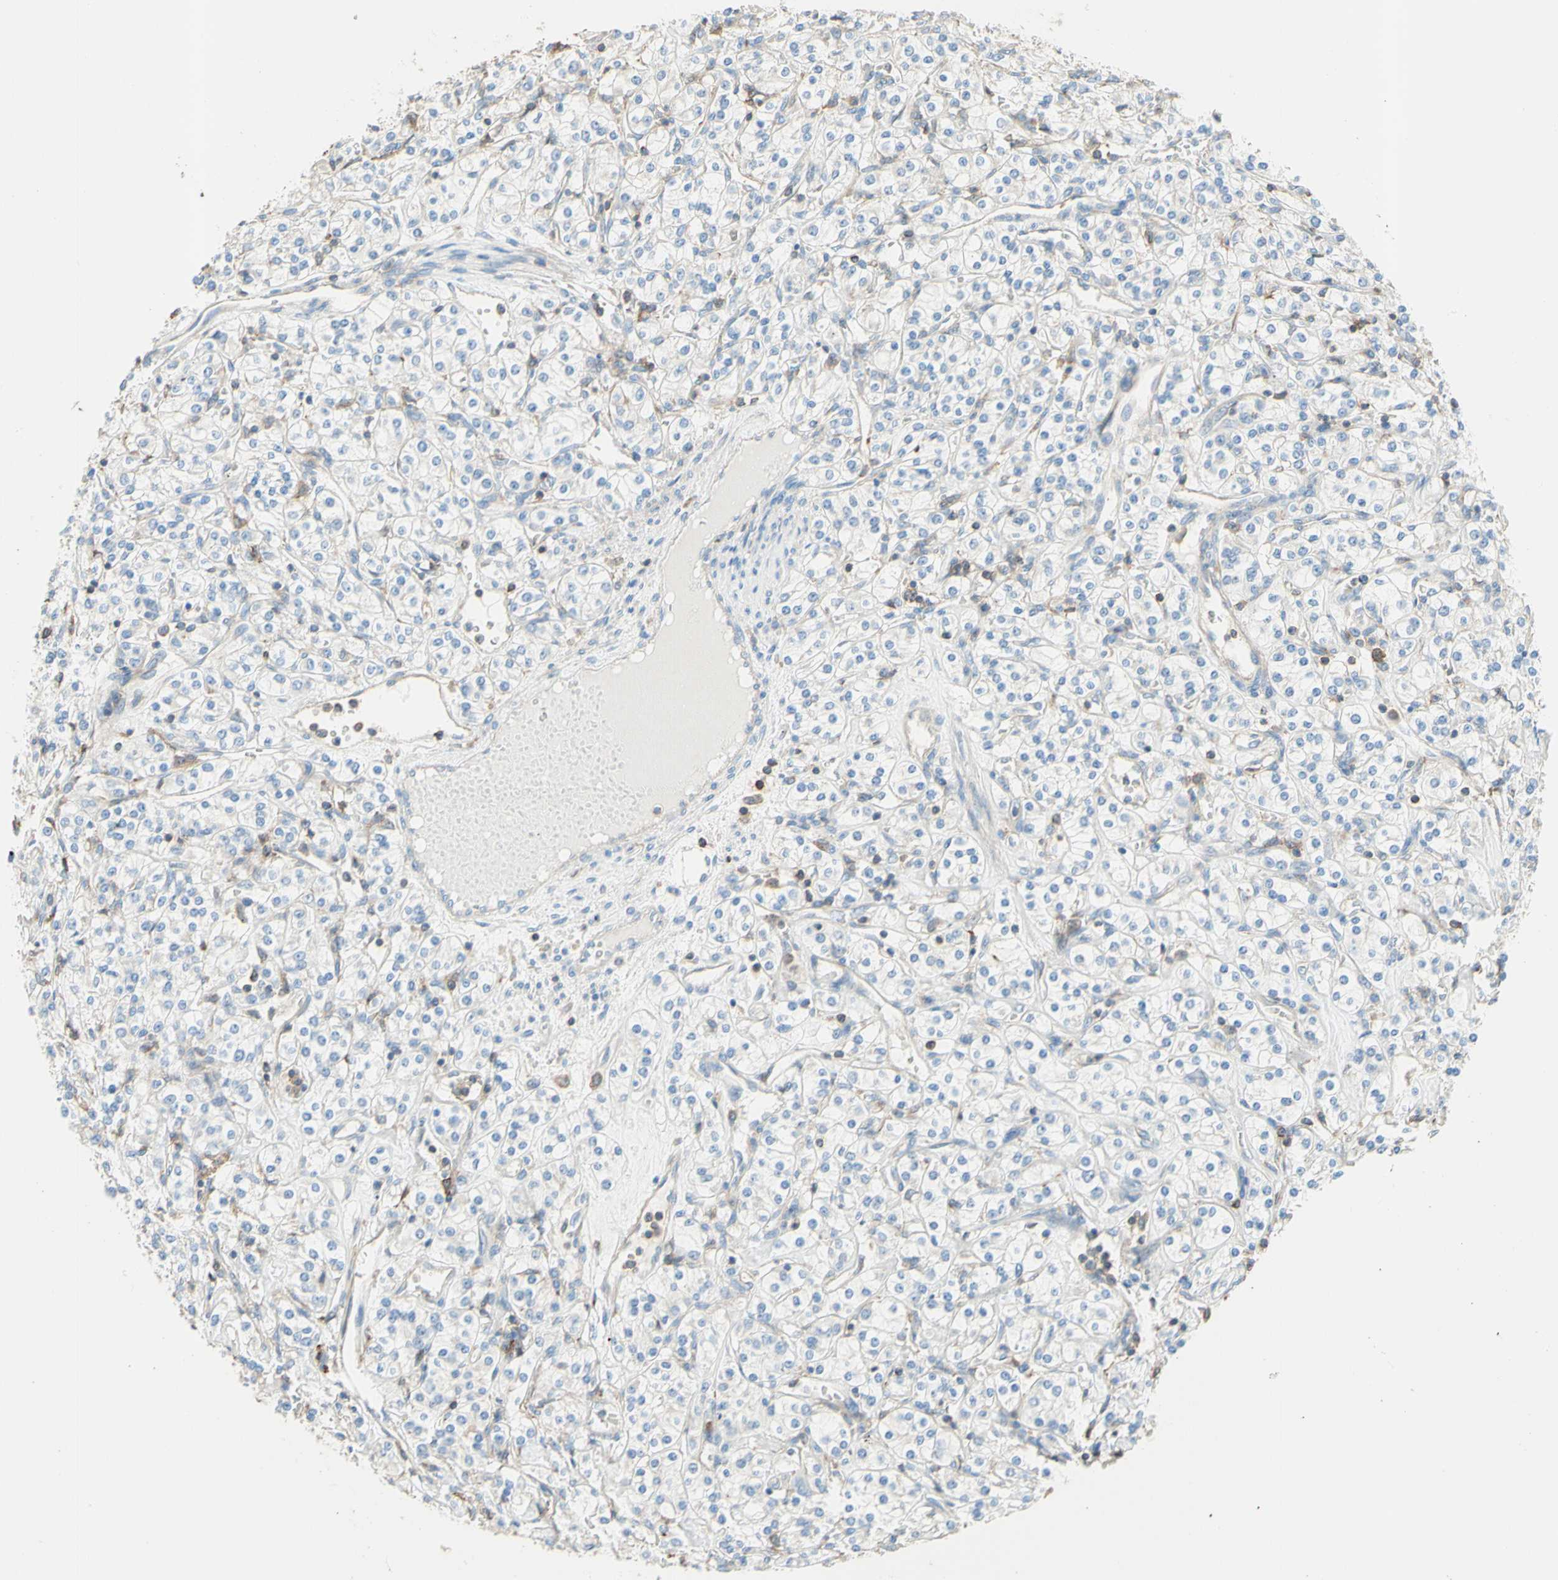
{"staining": {"intensity": "negative", "quantity": "none", "location": "none"}, "tissue": "renal cancer", "cell_type": "Tumor cells", "image_type": "cancer", "snomed": [{"axis": "morphology", "description": "Adenocarcinoma, NOS"}, {"axis": "topography", "description": "Kidney"}], "caption": "DAB immunohistochemical staining of renal adenocarcinoma shows no significant positivity in tumor cells.", "gene": "SEMA4C", "patient": {"sex": "male", "age": 77}}